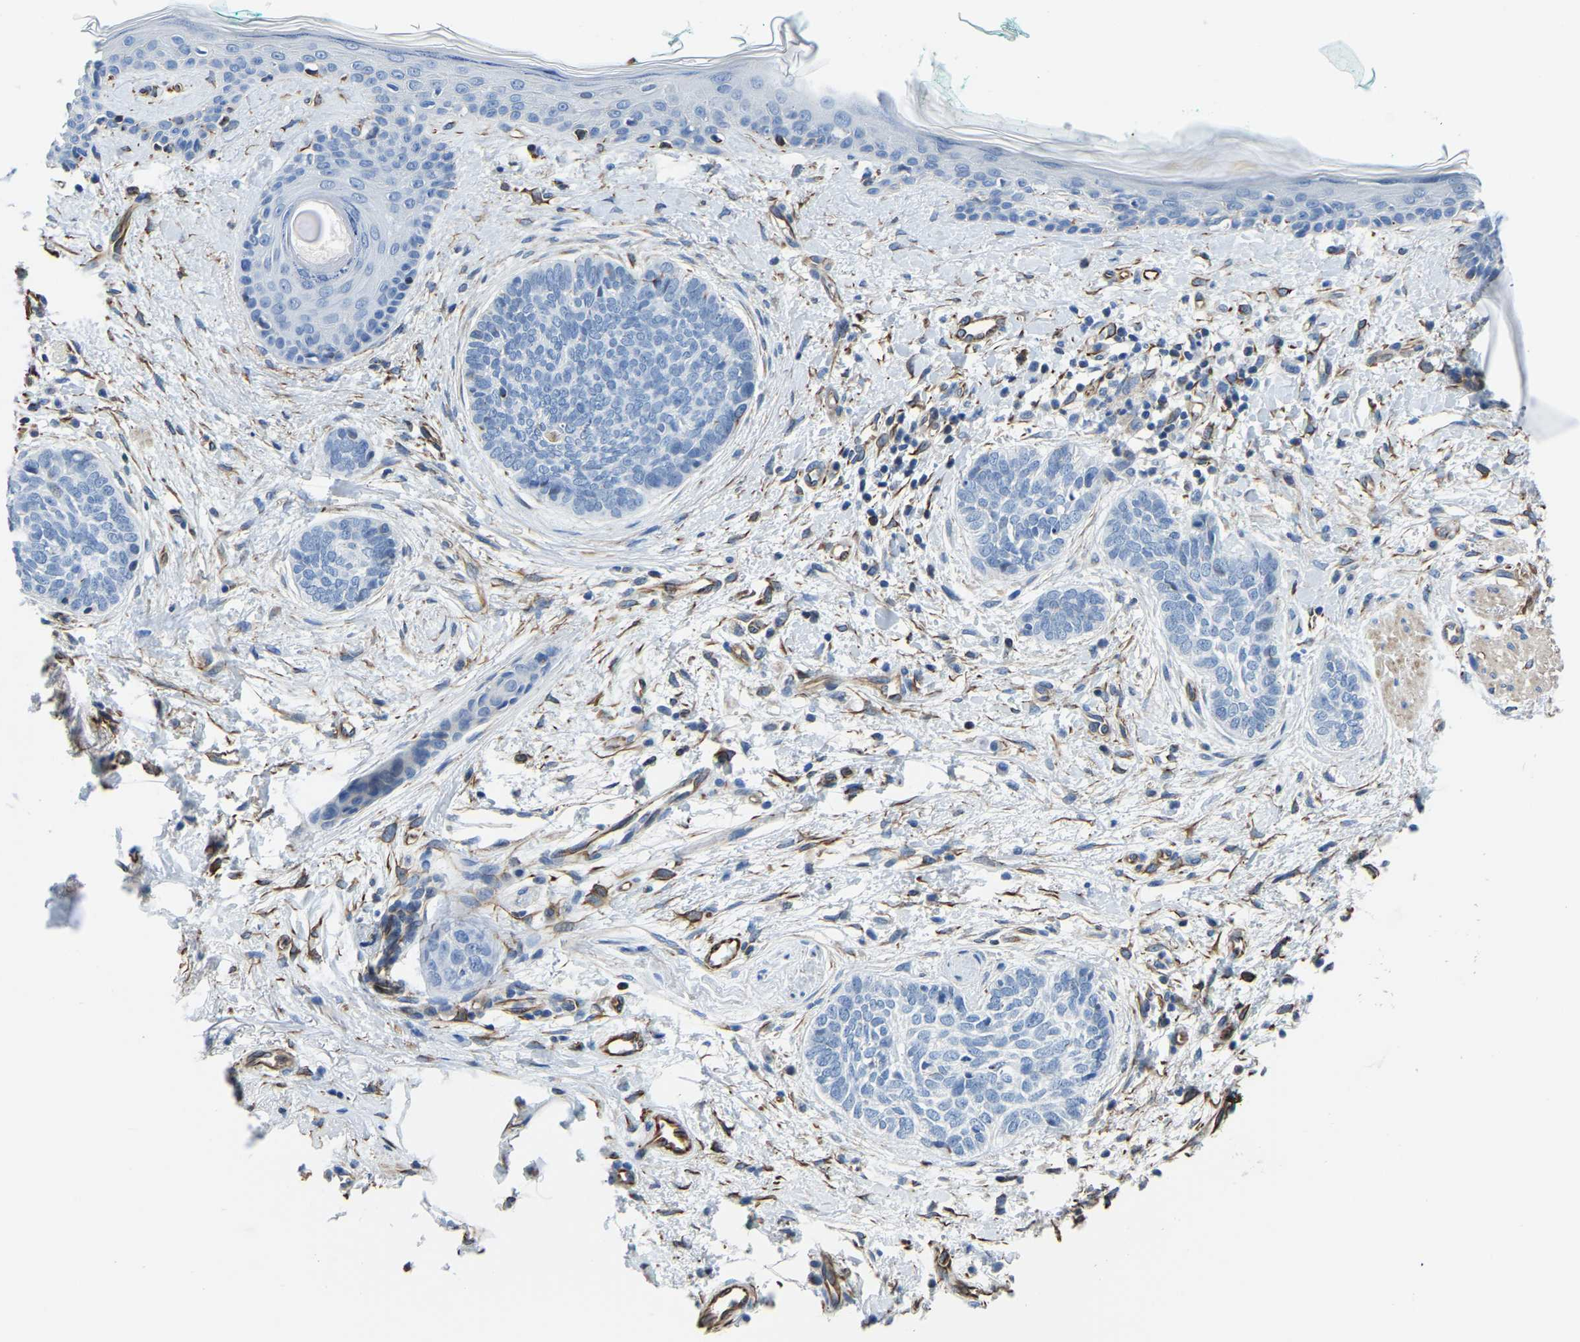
{"staining": {"intensity": "negative", "quantity": "none", "location": "none"}, "tissue": "skin cancer", "cell_type": "Tumor cells", "image_type": "cancer", "snomed": [{"axis": "morphology", "description": "Basal cell carcinoma"}, {"axis": "topography", "description": "Skin"}], "caption": "The IHC micrograph has no significant expression in tumor cells of skin basal cell carcinoma tissue.", "gene": "MS4A3", "patient": {"sex": "female", "age": 84}}